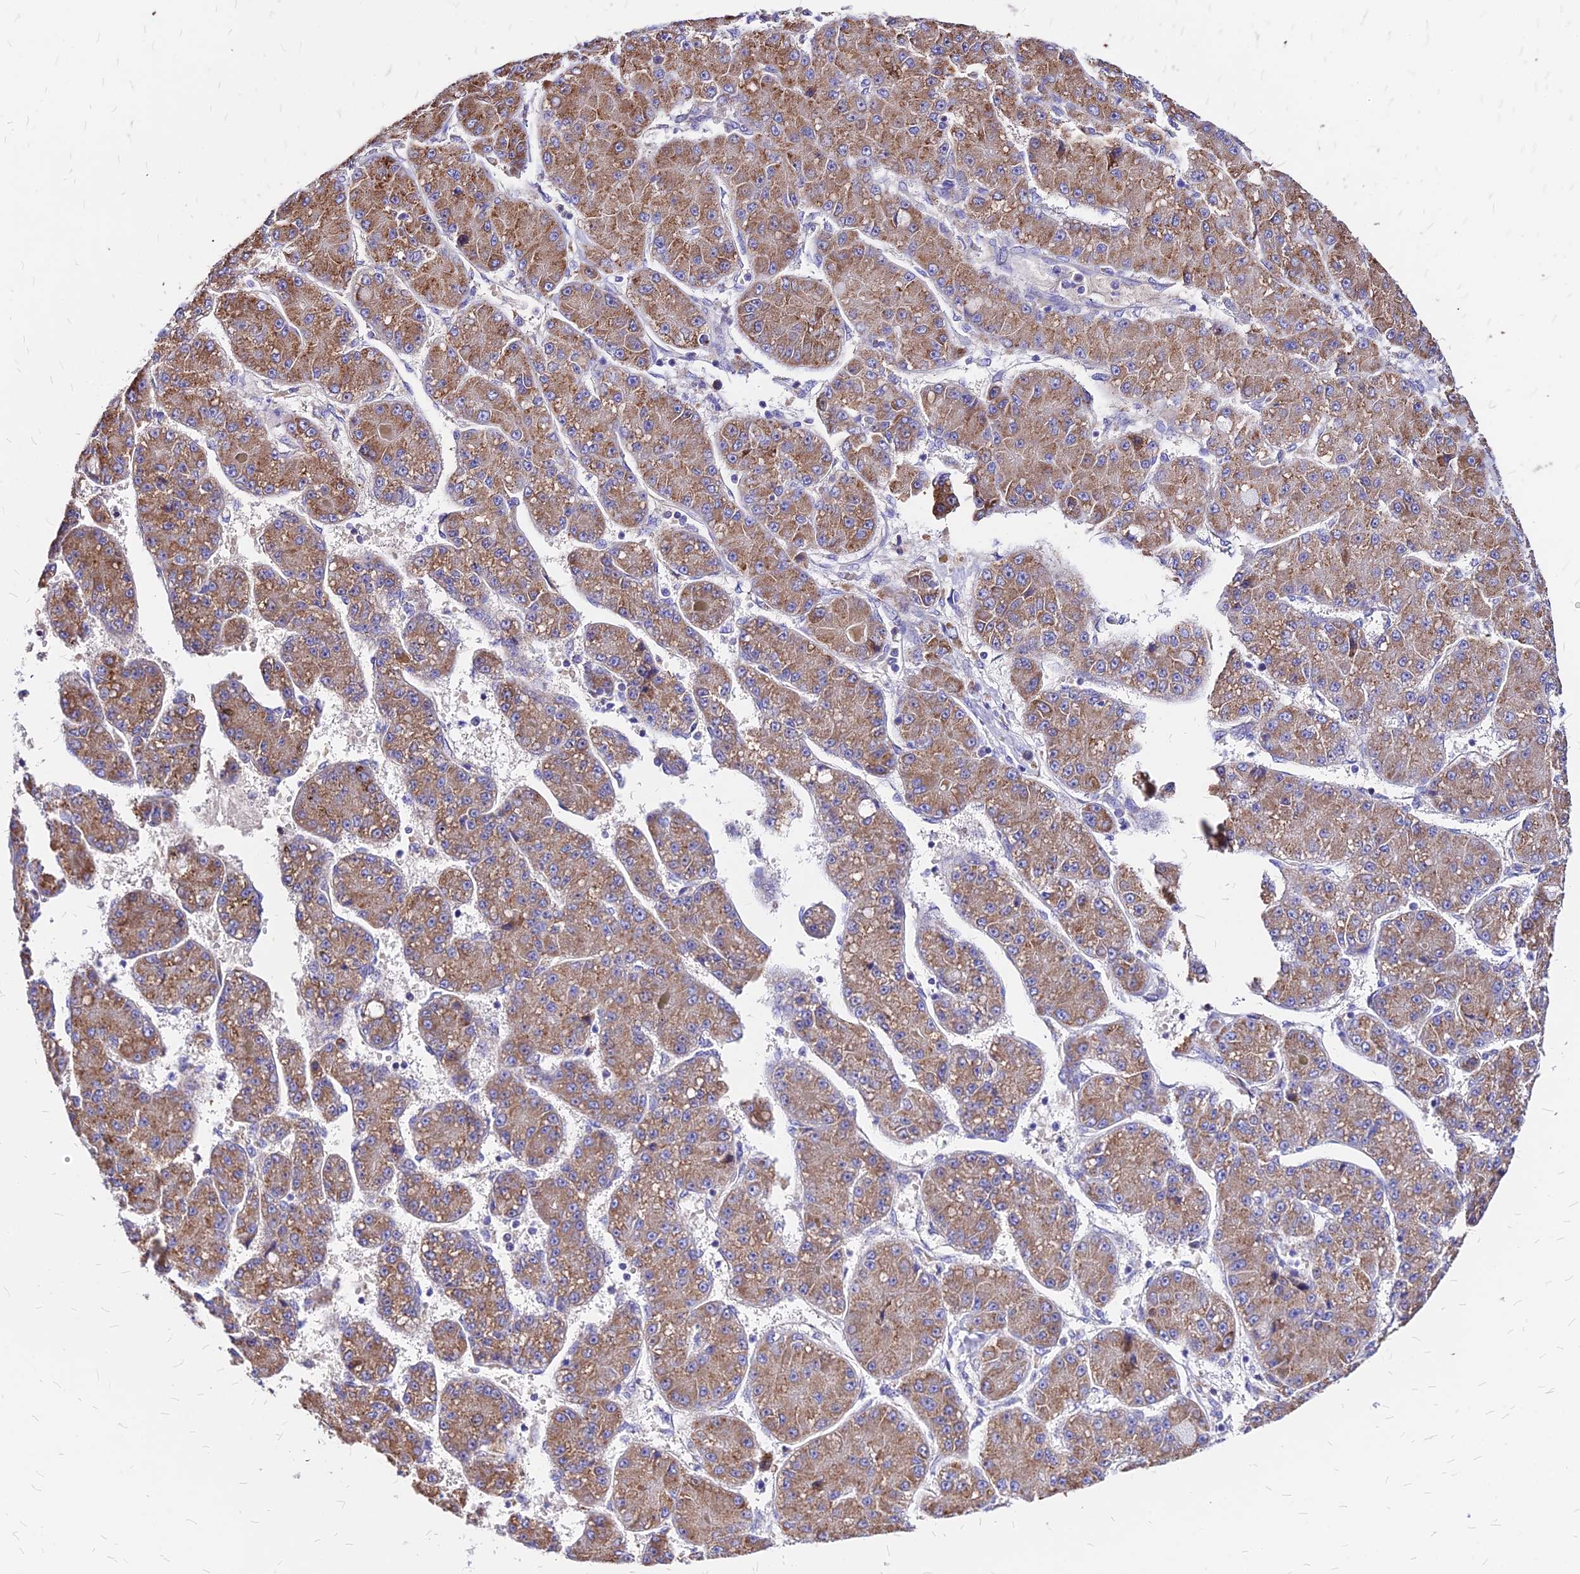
{"staining": {"intensity": "moderate", "quantity": ">75%", "location": "cytoplasmic/membranous"}, "tissue": "liver cancer", "cell_type": "Tumor cells", "image_type": "cancer", "snomed": [{"axis": "morphology", "description": "Carcinoma, Hepatocellular, NOS"}, {"axis": "topography", "description": "Liver"}], "caption": "A brown stain highlights moderate cytoplasmic/membranous positivity of a protein in liver cancer (hepatocellular carcinoma) tumor cells.", "gene": "MRPL3", "patient": {"sex": "male", "age": 67}}